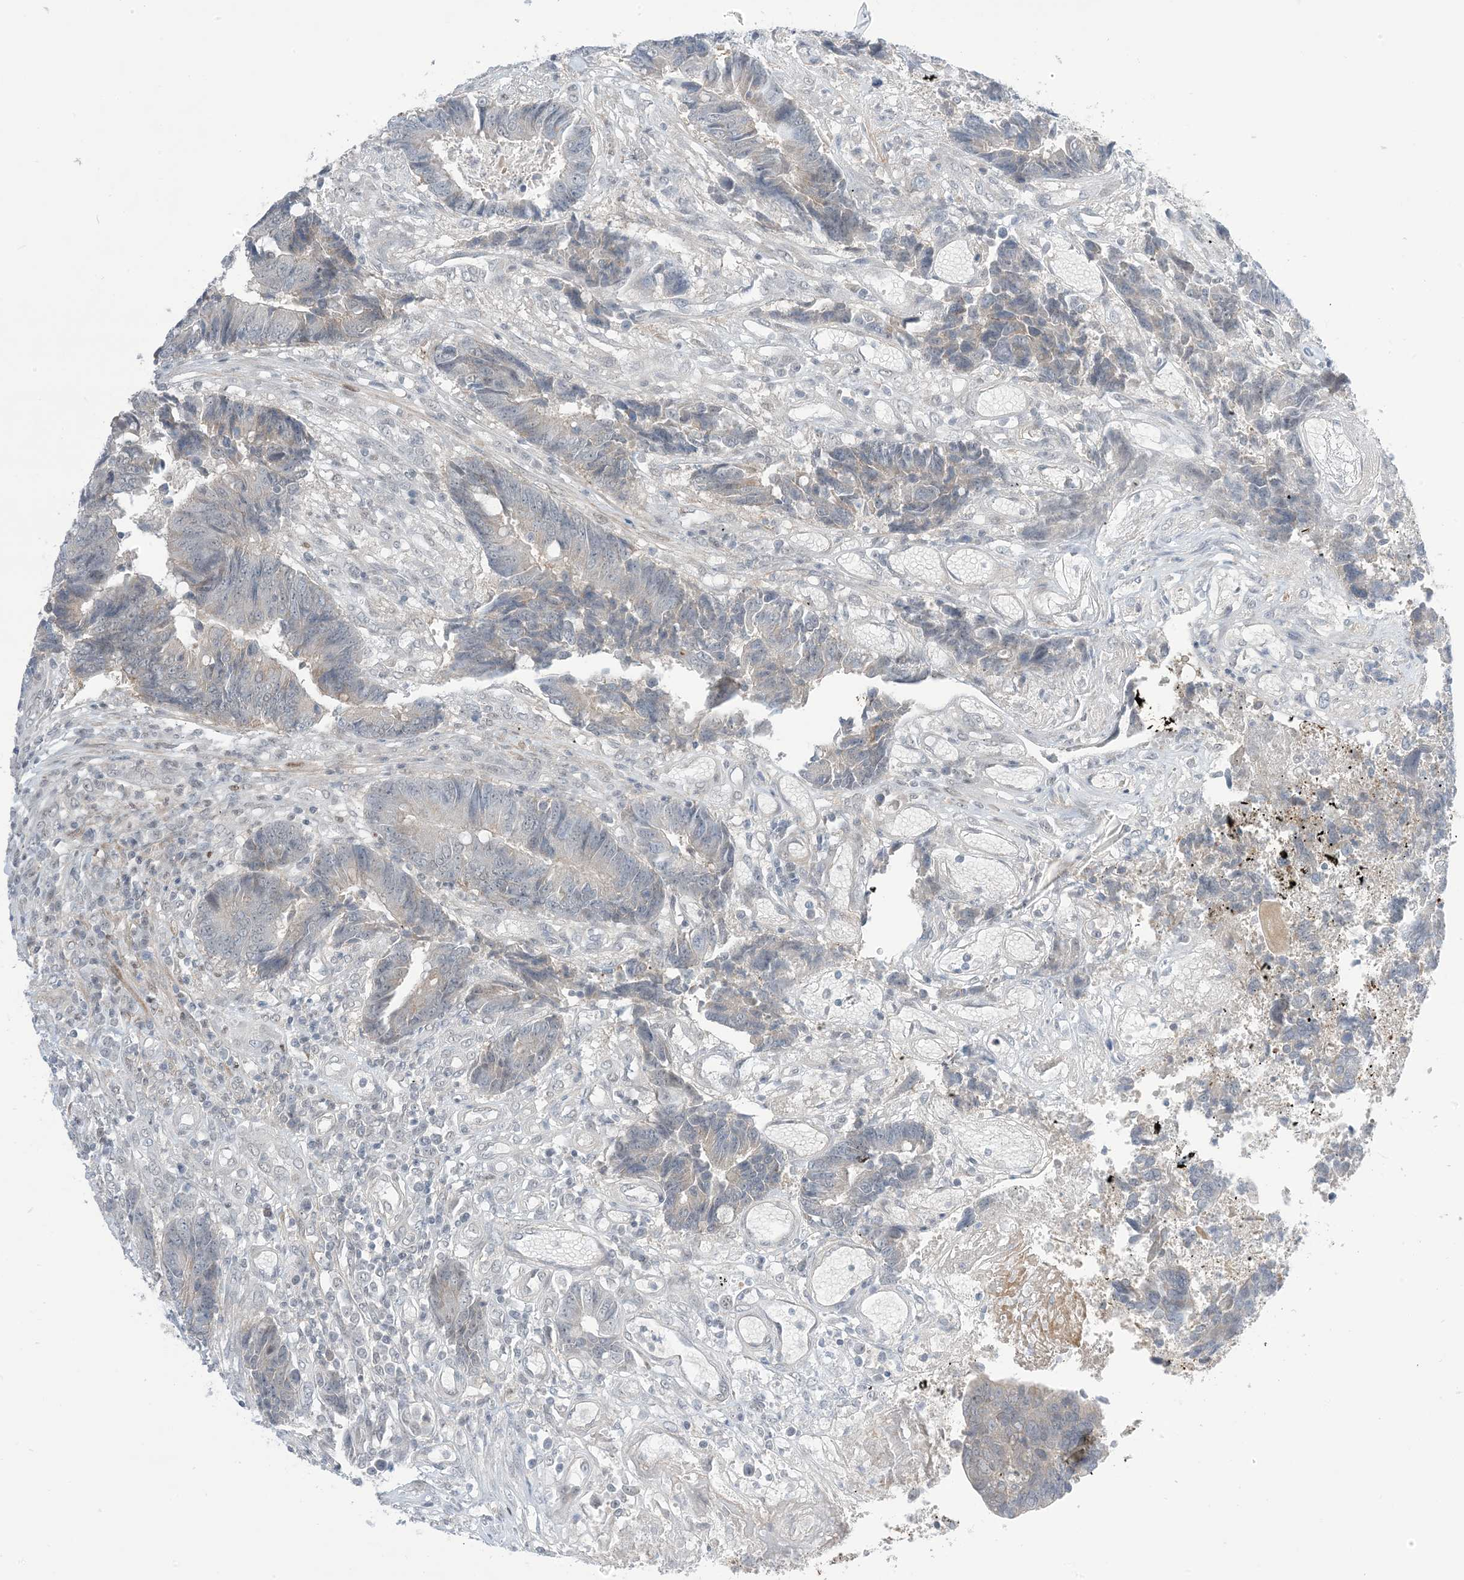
{"staining": {"intensity": "negative", "quantity": "none", "location": "none"}, "tissue": "colorectal cancer", "cell_type": "Tumor cells", "image_type": "cancer", "snomed": [{"axis": "morphology", "description": "Adenocarcinoma, NOS"}, {"axis": "topography", "description": "Rectum"}], "caption": "Tumor cells are negative for brown protein staining in colorectal cancer. (Brightfield microscopy of DAB (3,3'-diaminobenzidine) immunohistochemistry (IHC) at high magnification).", "gene": "TFPT", "patient": {"sex": "male", "age": 84}}